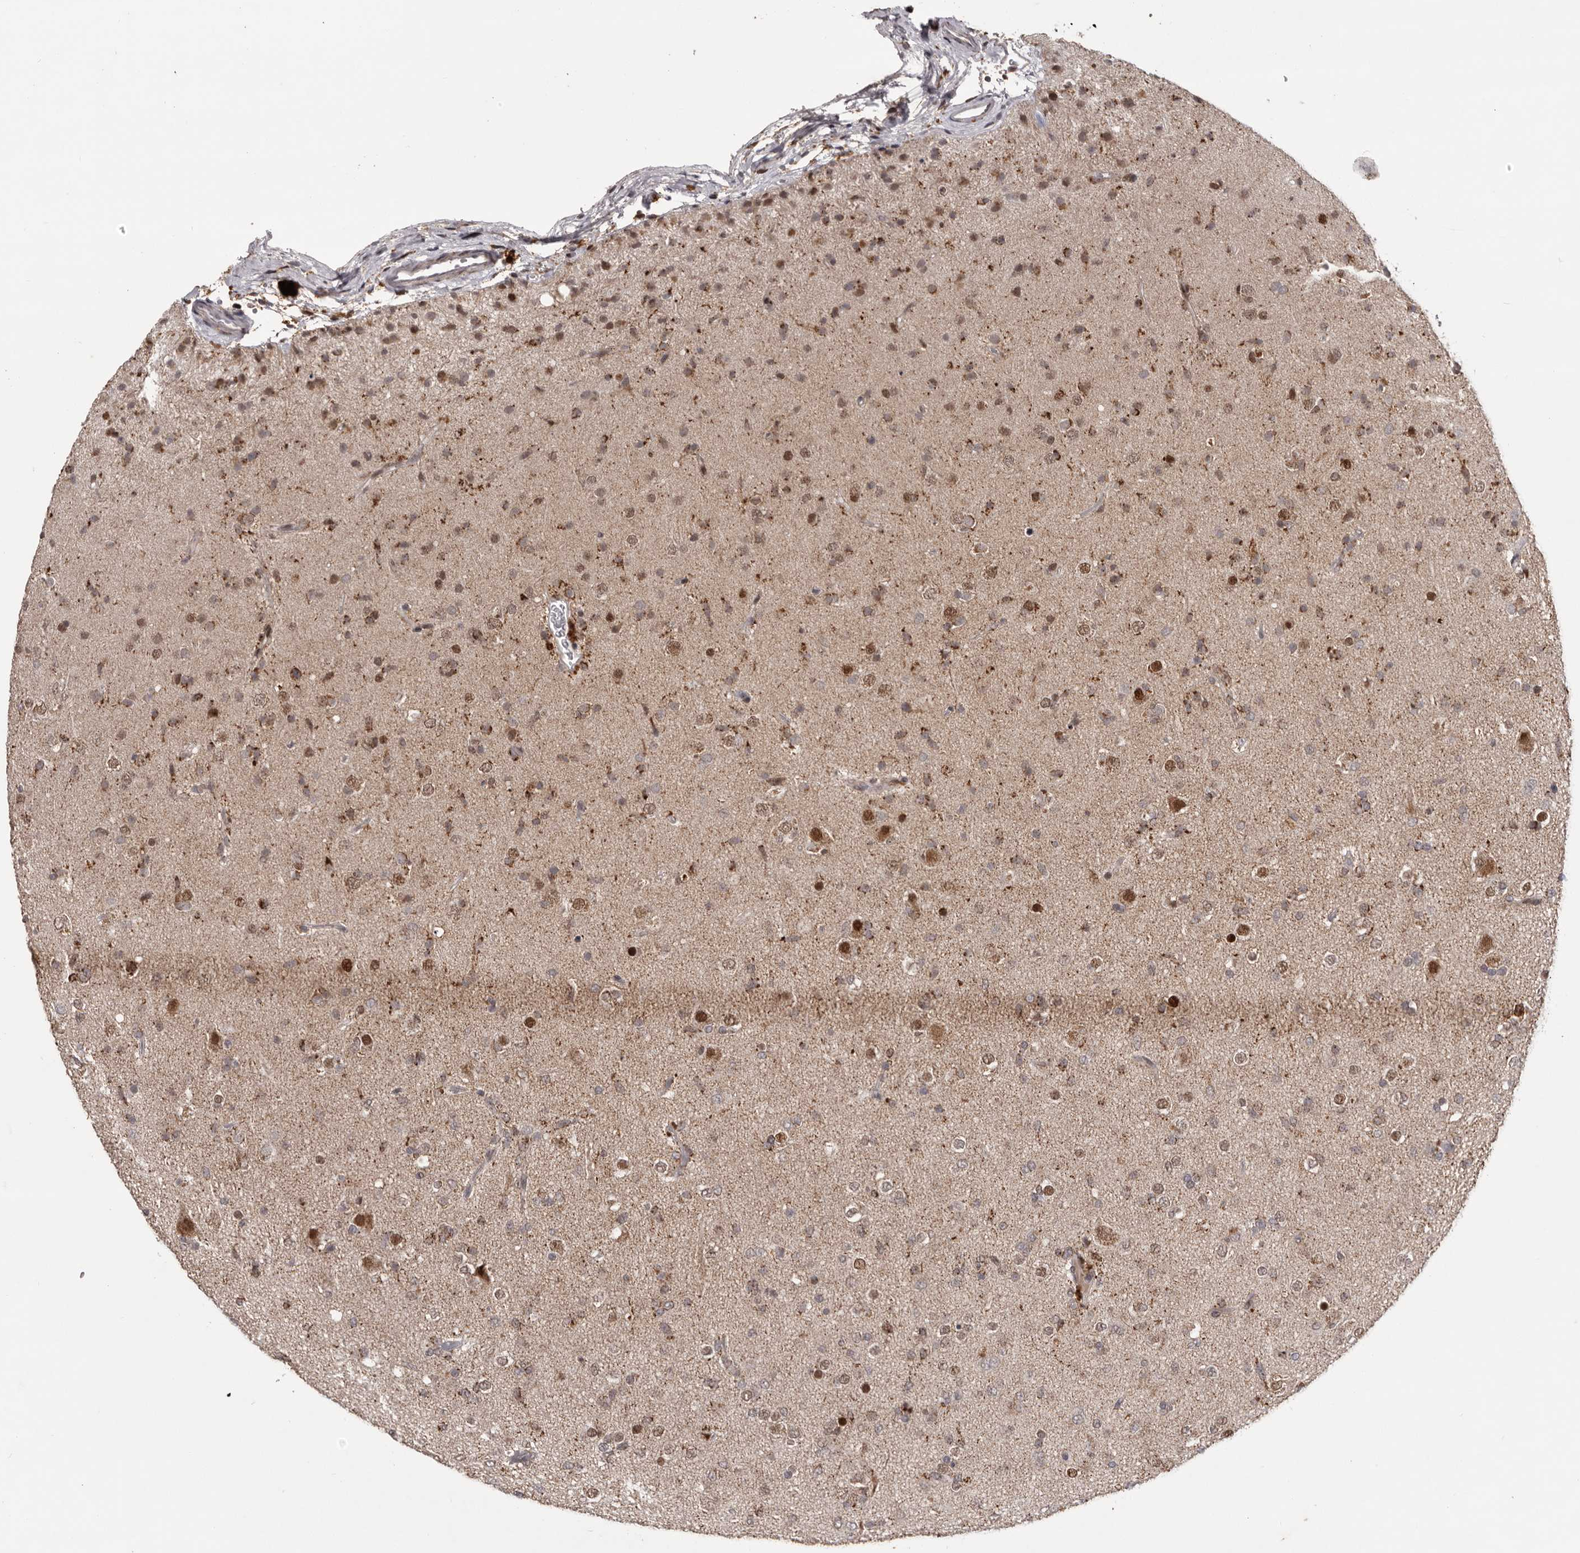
{"staining": {"intensity": "moderate", "quantity": ">75%", "location": "cytoplasmic/membranous,nuclear"}, "tissue": "glioma", "cell_type": "Tumor cells", "image_type": "cancer", "snomed": [{"axis": "morphology", "description": "Glioma, malignant, Low grade"}, {"axis": "topography", "description": "Brain"}], "caption": "Immunohistochemical staining of malignant glioma (low-grade) displays moderate cytoplasmic/membranous and nuclear protein expression in about >75% of tumor cells.", "gene": "C17orf99", "patient": {"sex": "male", "age": 65}}